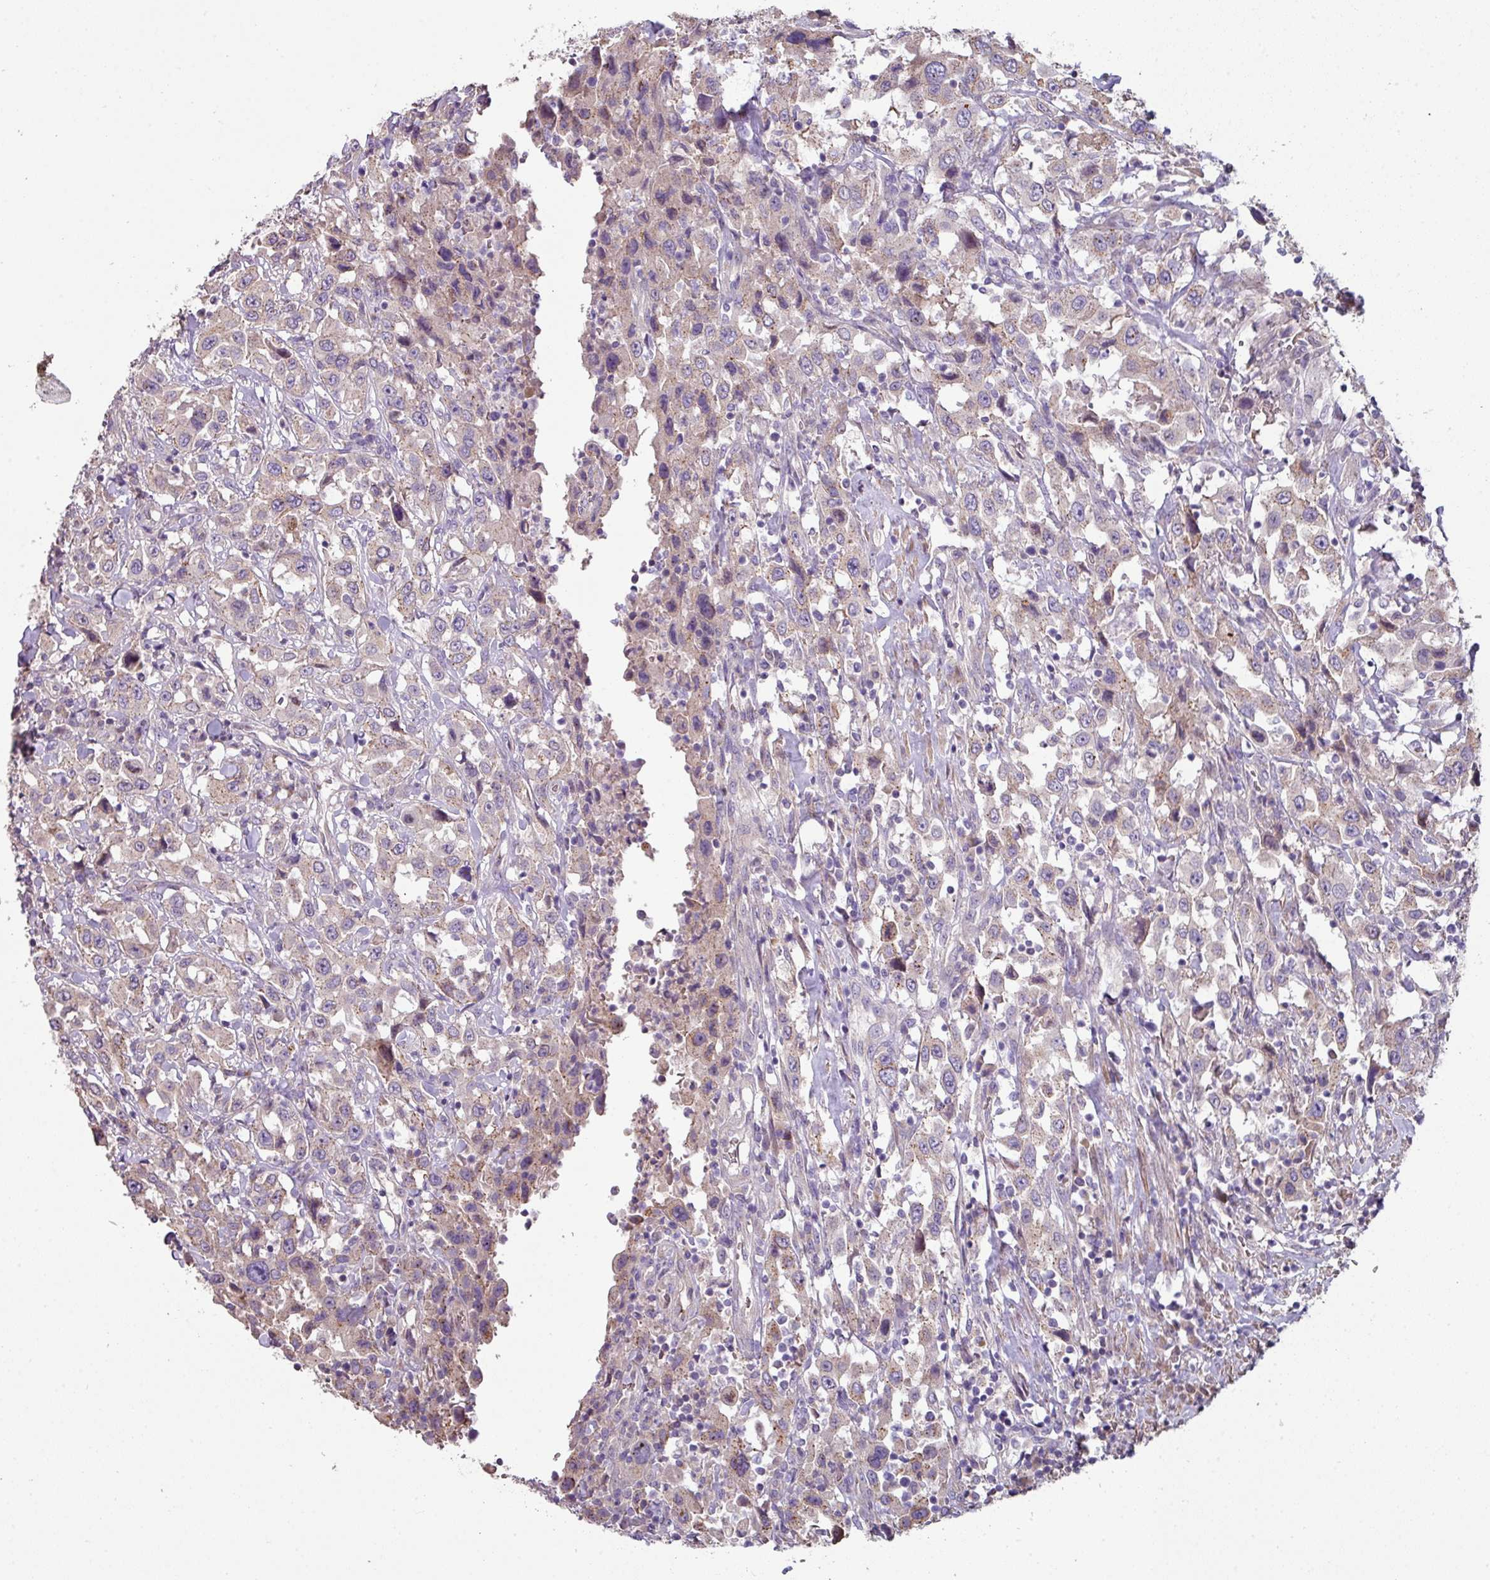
{"staining": {"intensity": "weak", "quantity": "25%-75%", "location": "cytoplasmic/membranous"}, "tissue": "urothelial cancer", "cell_type": "Tumor cells", "image_type": "cancer", "snomed": [{"axis": "morphology", "description": "Urothelial carcinoma, High grade"}, {"axis": "topography", "description": "Urinary bladder"}], "caption": "Tumor cells show weak cytoplasmic/membranous expression in approximately 25%-75% of cells in urothelial cancer.", "gene": "LRRC9", "patient": {"sex": "male", "age": 61}}